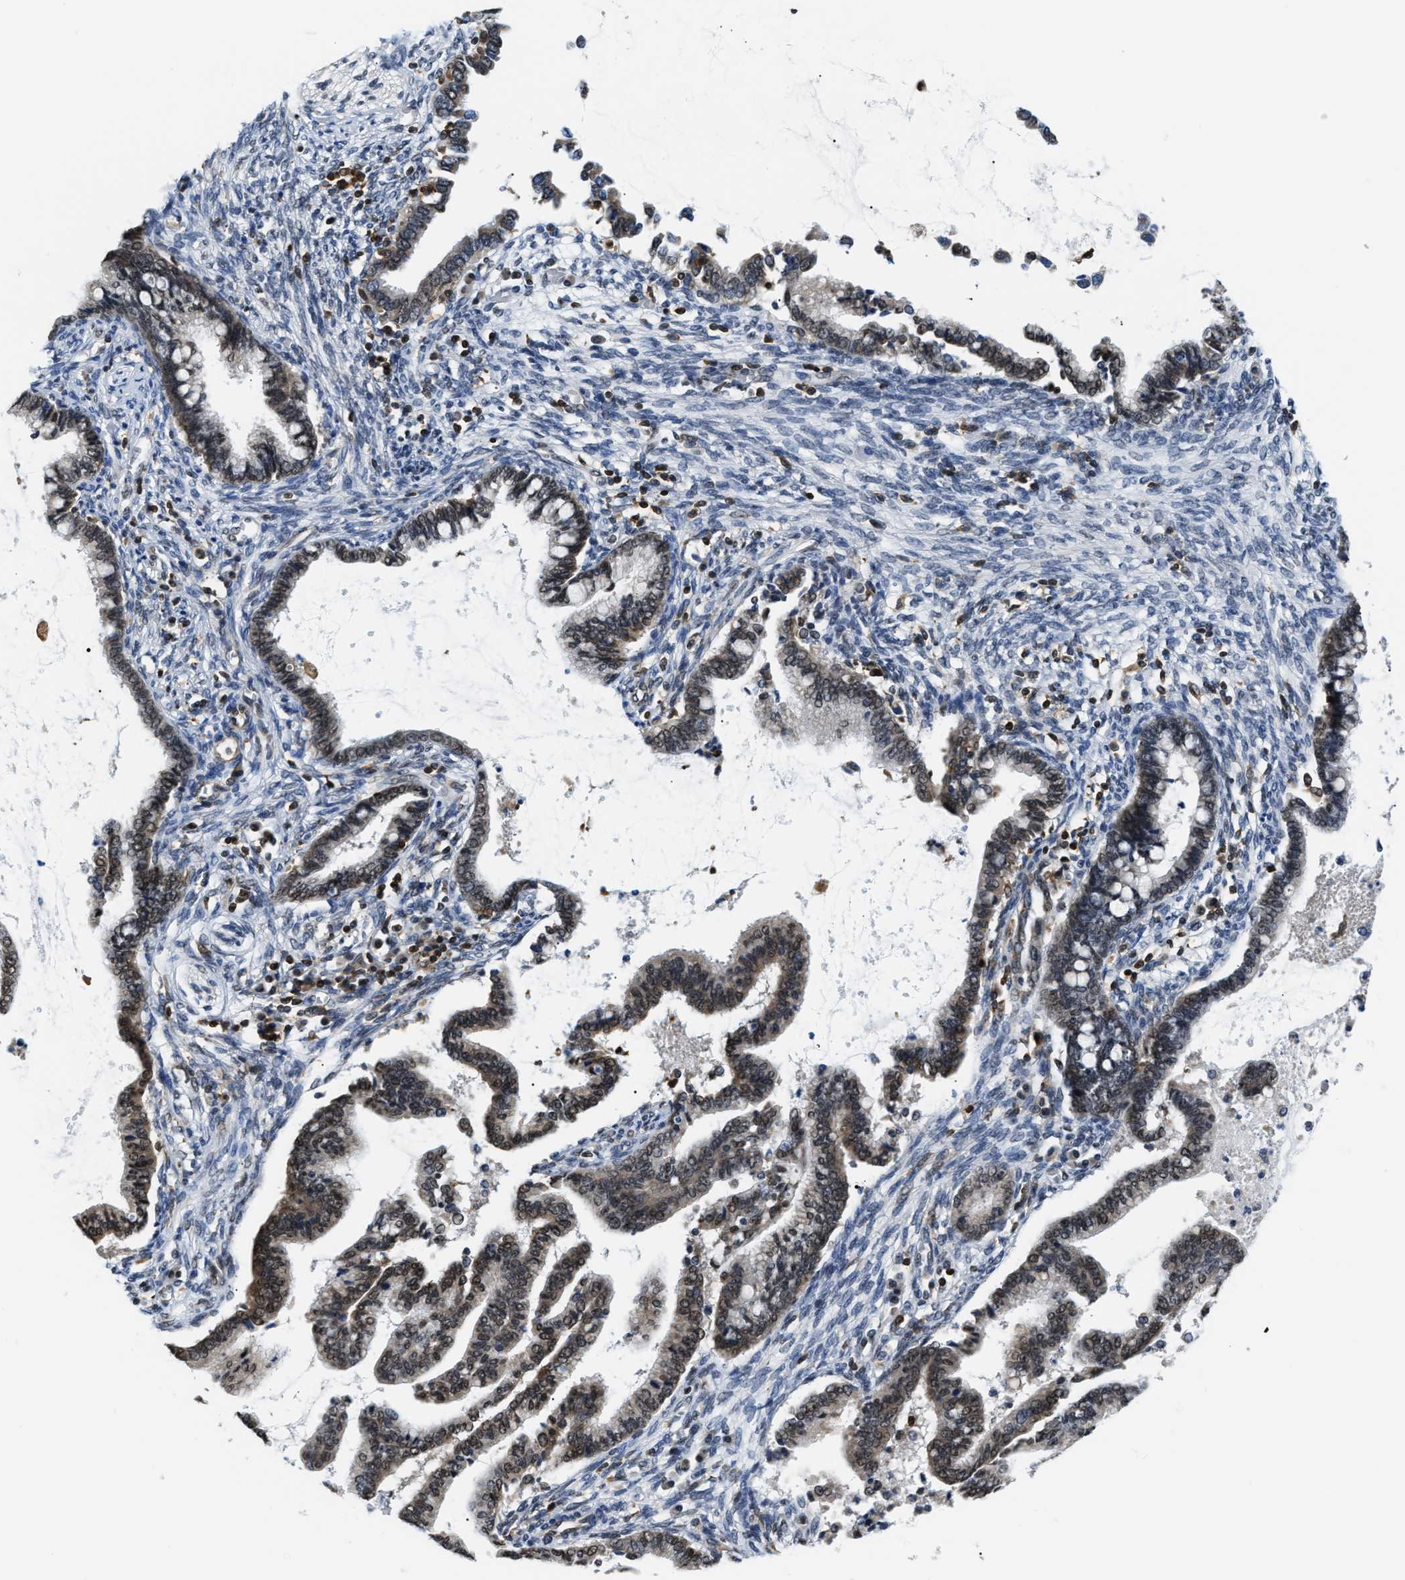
{"staining": {"intensity": "weak", "quantity": "25%-75%", "location": "cytoplasmic/membranous,nuclear"}, "tissue": "cervical cancer", "cell_type": "Tumor cells", "image_type": "cancer", "snomed": [{"axis": "morphology", "description": "Adenocarcinoma, NOS"}, {"axis": "topography", "description": "Cervix"}], "caption": "Cervical cancer tissue demonstrates weak cytoplasmic/membranous and nuclear expression in about 25%-75% of tumor cells", "gene": "STK10", "patient": {"sex": "female", "age": 44}}